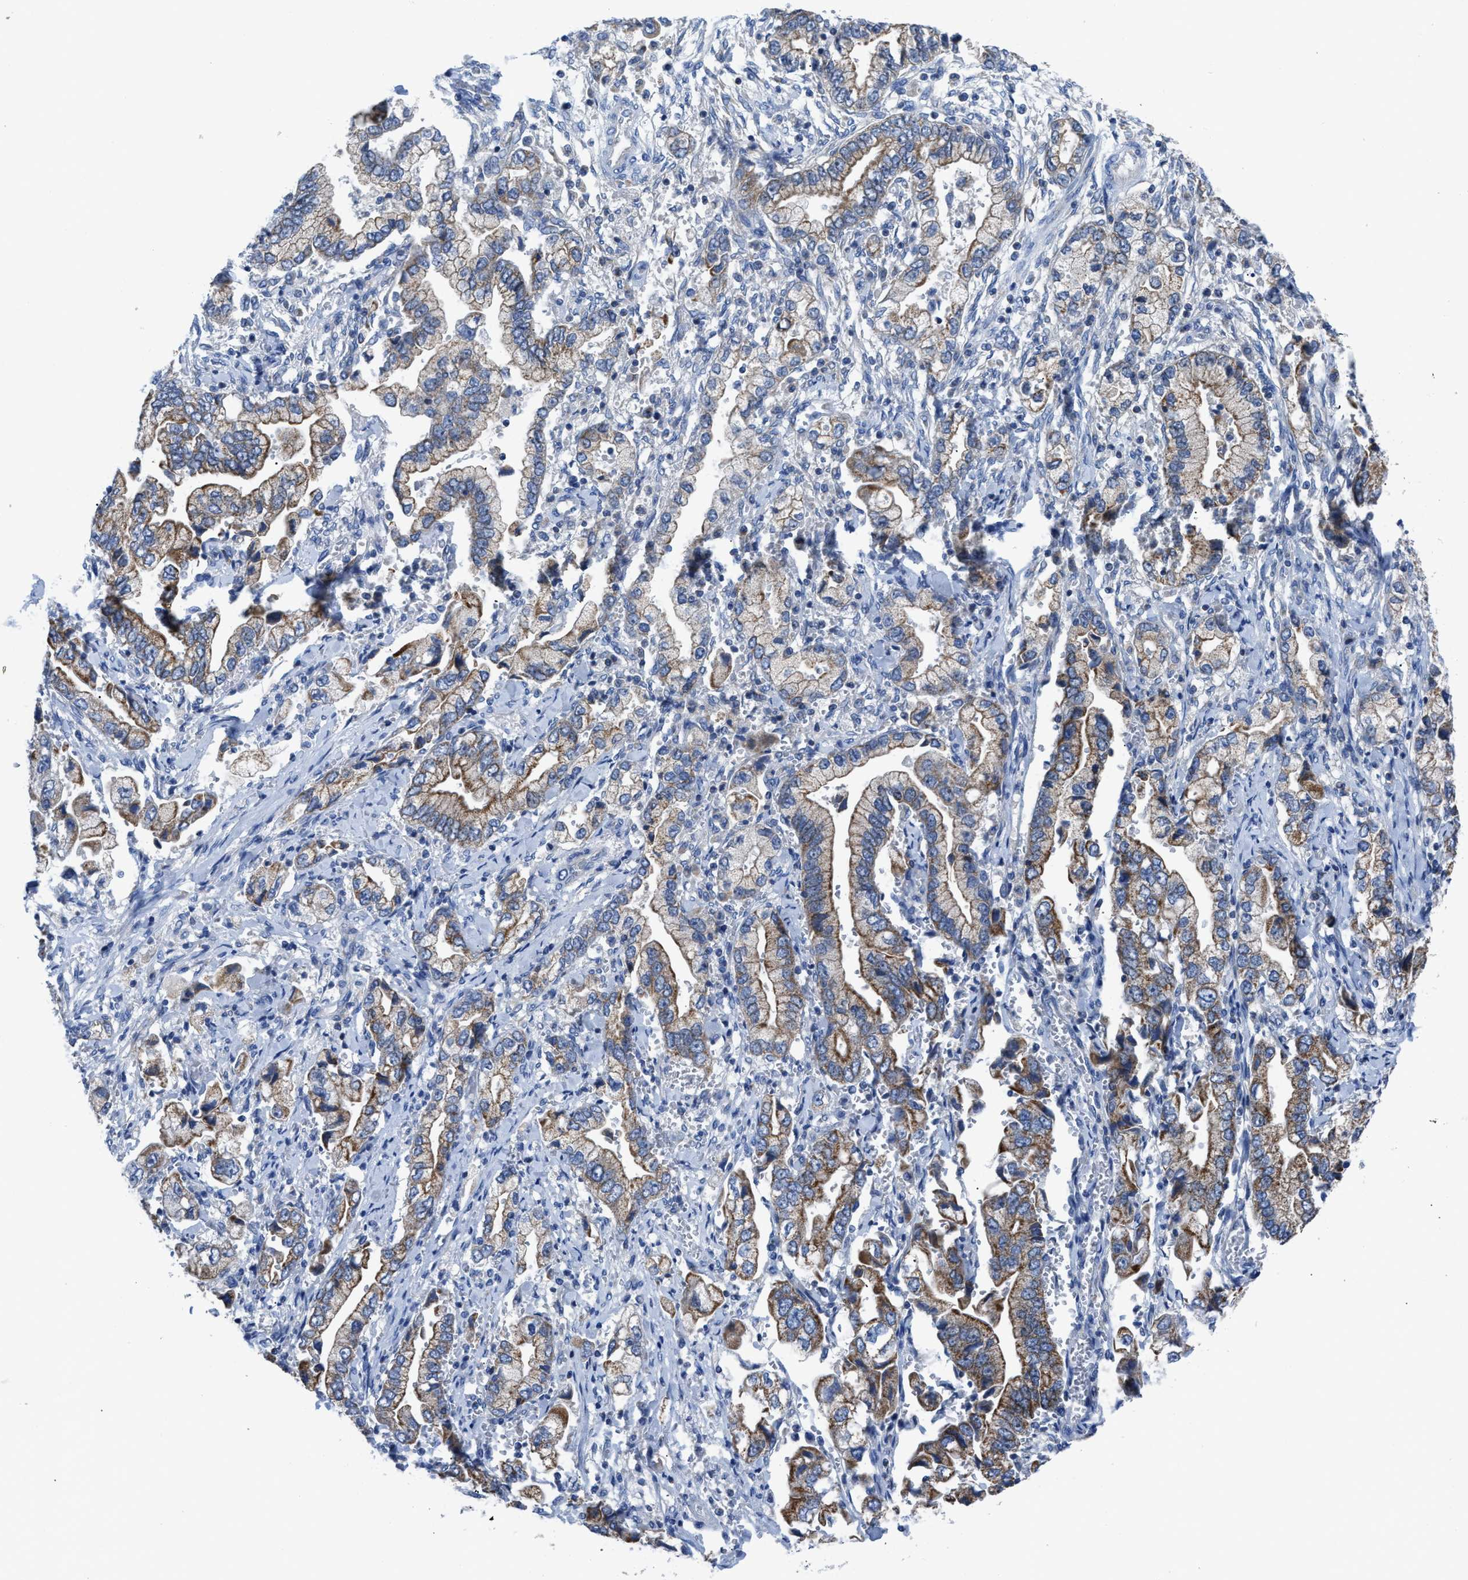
{"staining": {"intensity": "moderate", "quantity": ">75%", "location": "cytoplasmic/membranous"}, "tissue": "stomach cancer", "cell_type": "Tumor cells", "image_type": "cancer", "snomed": [{"axis": "morphology", "description": "Normal tissue, NOS"}, {"axis": "morphology", "description": "Adenocarcinoma, NOS"}, {"axis": "topography", "description": "Stomach"}], "caption": "This image reveals immunohistochemistry staining of human stomach adenocarcinoma, with medium moderate cytoplasmic/membranous positivity in about >75% of tumor cells.", "gene": "ETFA", "patient": {"sex": "male", "age": 62}}